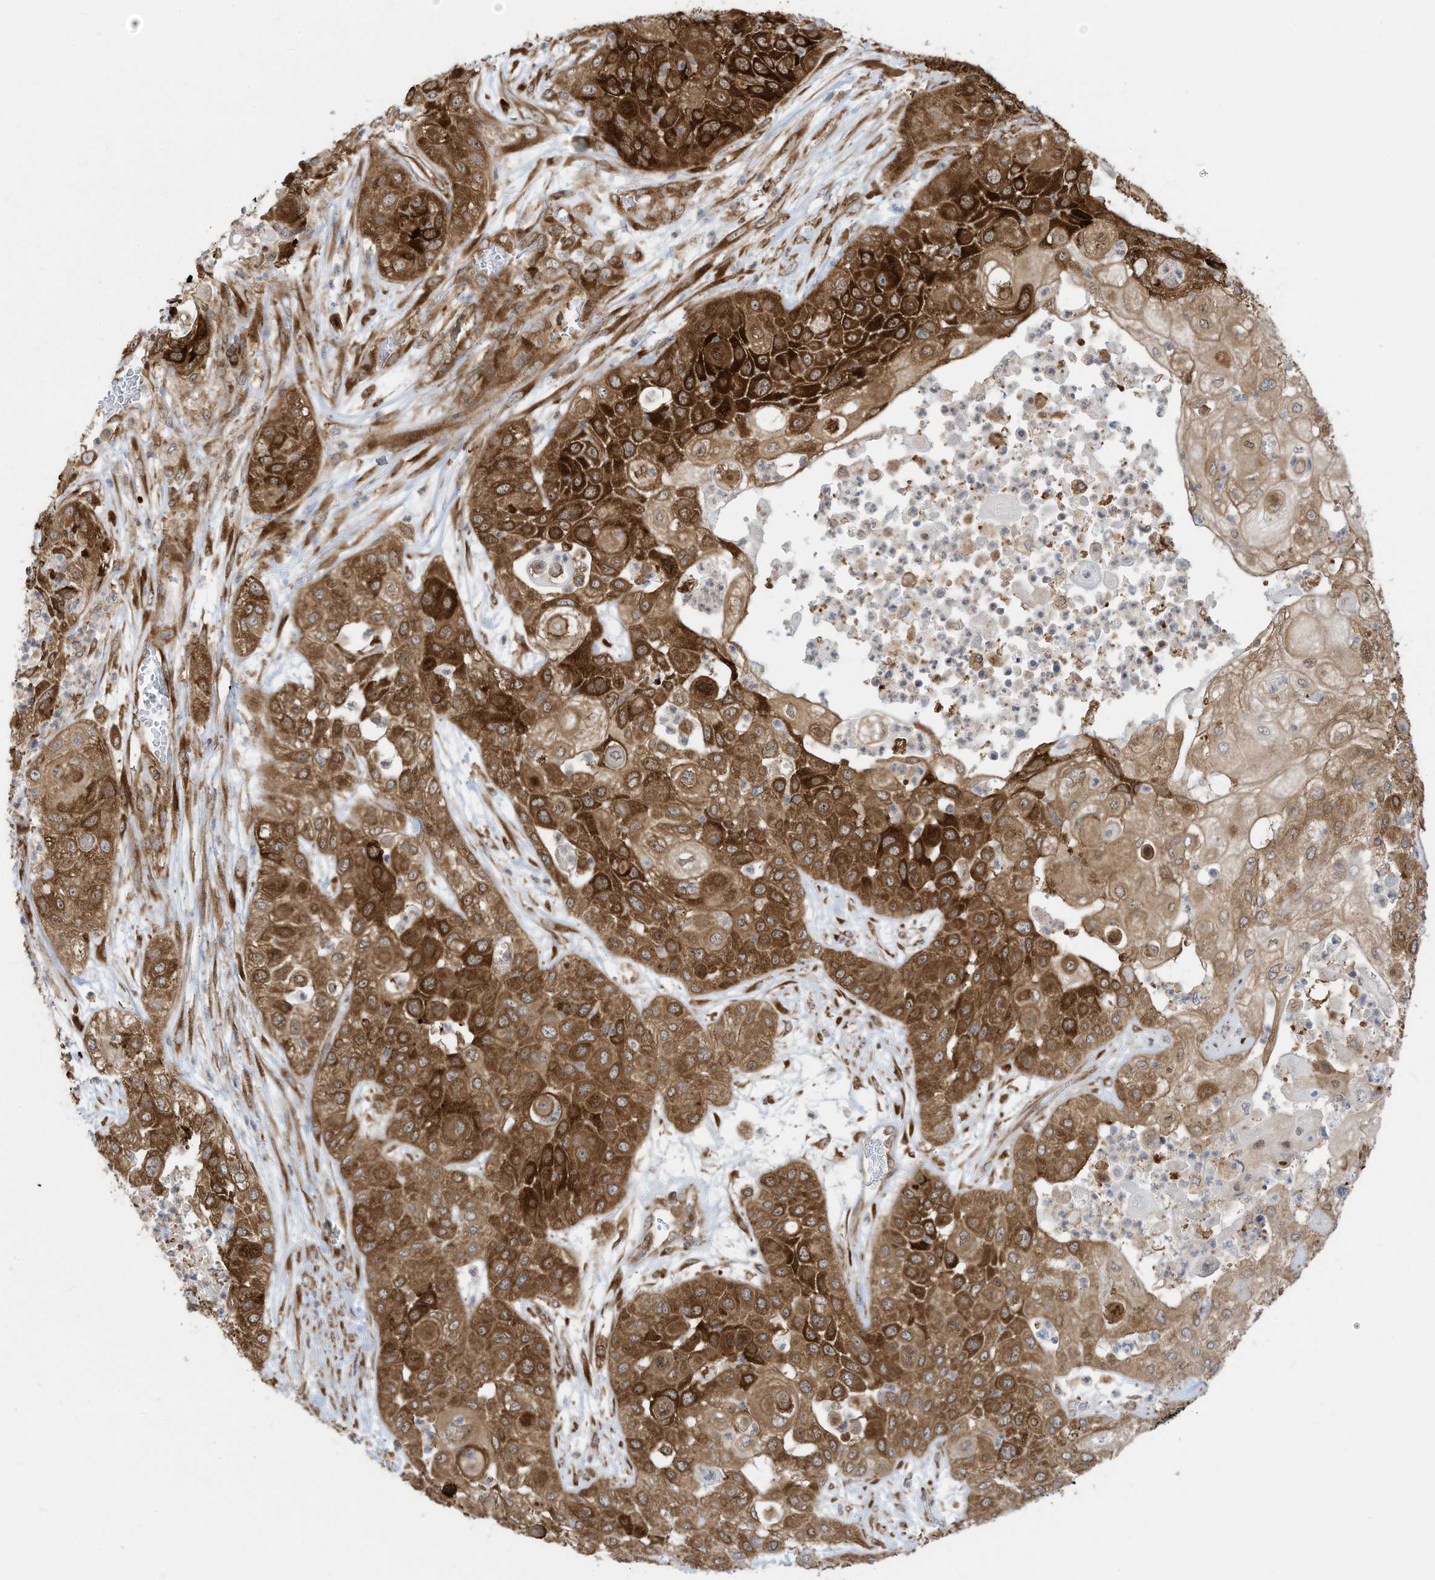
{"staining": {"intensity": "strong", "quantity": ">75%", "location": "cytoplasmic/membranous"}, "tissue": "urothelial cancer", "cell_type": "Tumor cells", "image_type": "cancer", "snomed": [{"axis": "morphology", "description": "Urothelial carcinoma, High grade"}, {"axis": "topography", "description": "Urinary bladder"}], "caption": "Strong cytoplasmic/membranous staining is present in about >75% of tumor cells in urothelial carcinoma (high-grade).", "gene": "USE1", "patient": {"sex": "female", "age": 79}}